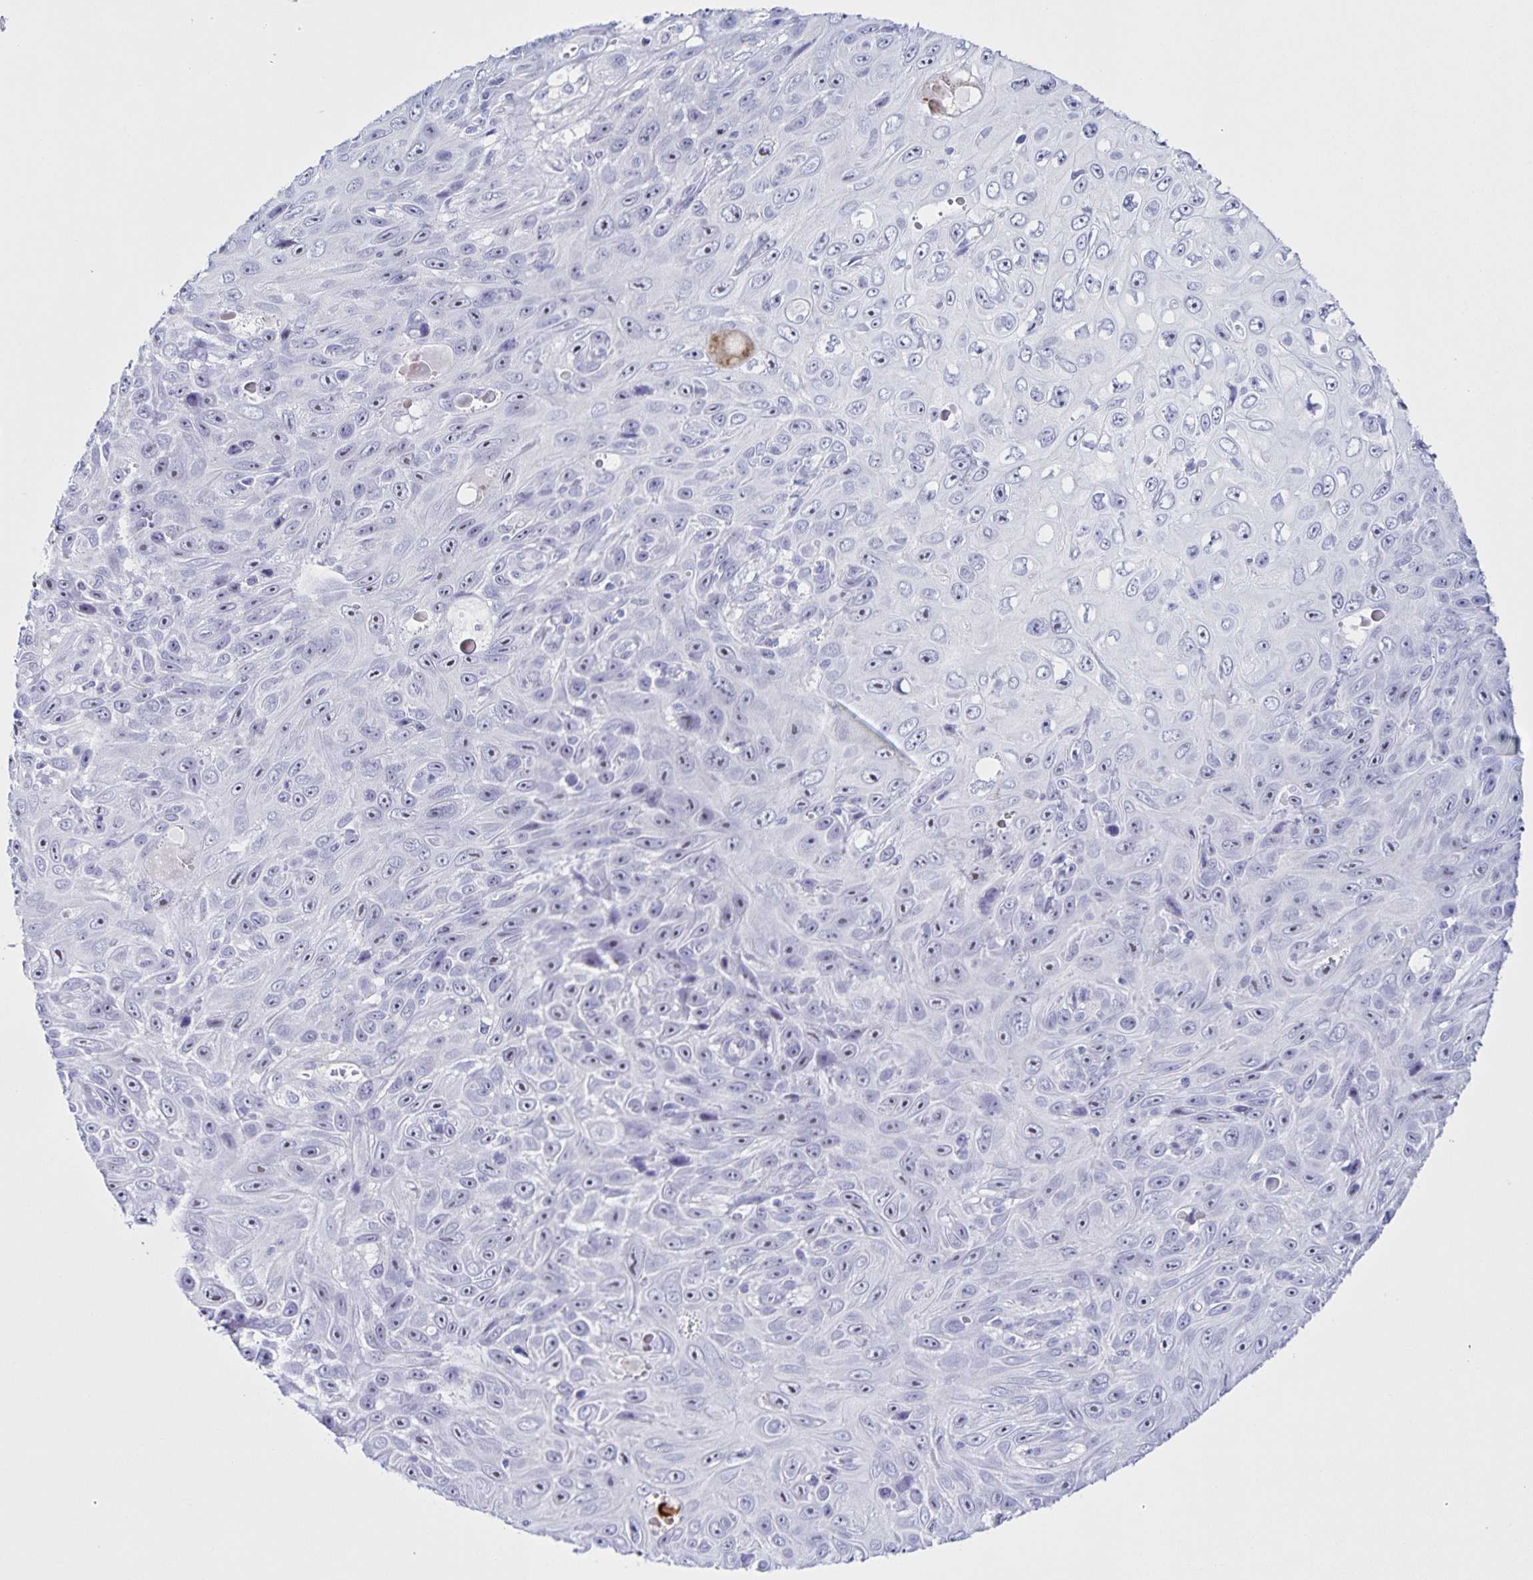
{"staining": {"intensity": "moderate", "quantity": "25%-75%", "location": "nuclear"}, "tissue": "skin cancer", "cell_type": "Tumor cells", "image_type": "cancer", "snomed": [{"axis": "morphology", "description": "Squamous cell carcinoma, NOS"}, {"axis": "topography", "description": "Skin"}], "caption": "Skin cancer was stained to show a protein in brown. There is medium levels of moderate nuclear positivity in approximately 25%-75% of tumor cells. (DAB = brown stain, brightfield microscopy at high magnification).", "gene": "FAM170A", "patient": {"sex": "male", "age": 82}}